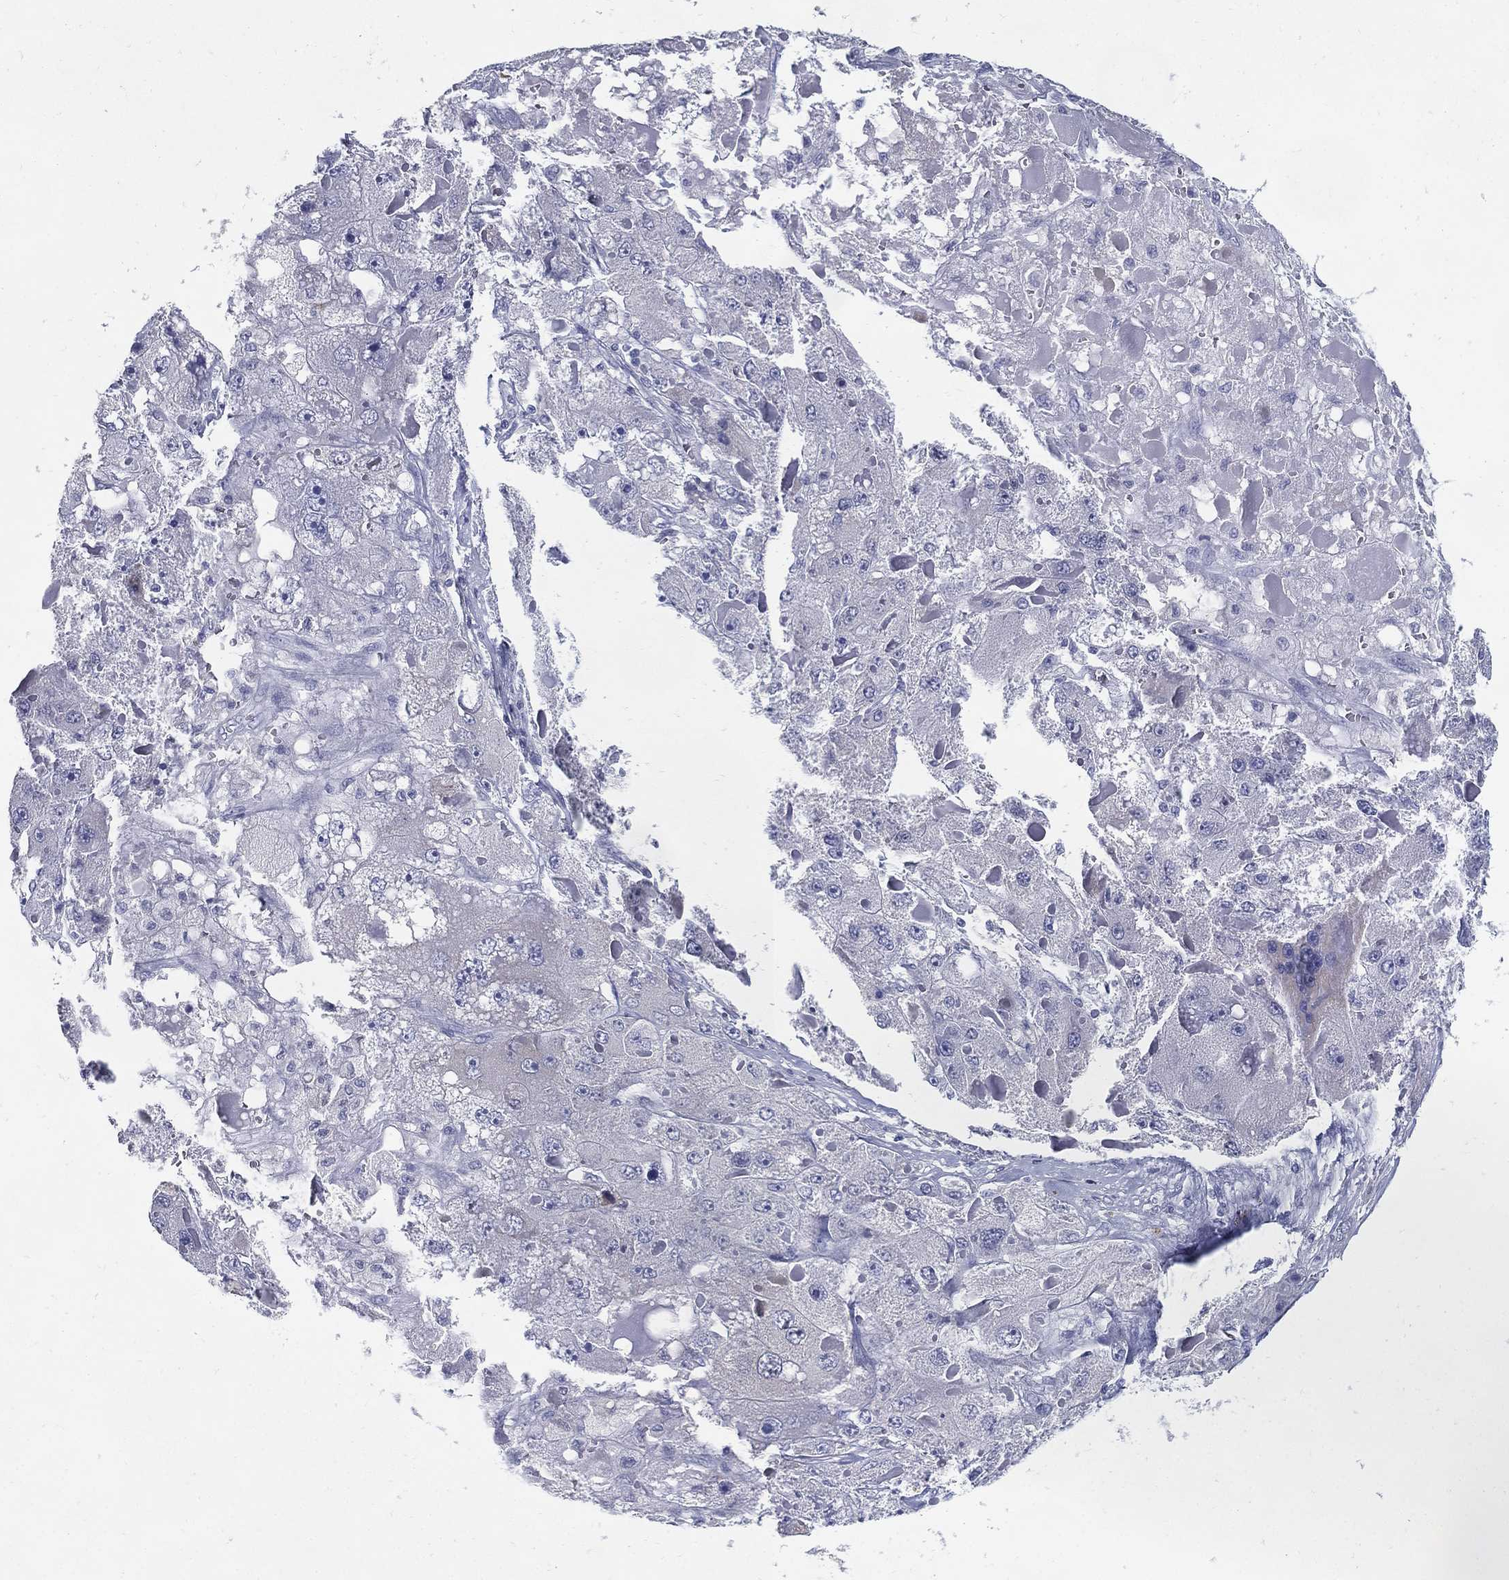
{"staining": {"intensity": "negative", "quantity": "none", "location": "none"}, "tissue": "liver cancer", "cell_type": "Tumor cells", "image_type": "cancer", "snomed": [{"axis": "morphology", "description": "Carcinoma, Hepatocellular, NOS"}, {"axis": "topography", "description": "Liver"}], "caption": "Immunohistochemistry (IHC) of human hepatocellular carcinoma (liver) demonstrates no positivity in tumor cells.", "gene": "KIF2C", "patient": {"sex": "female", "age": 73}}